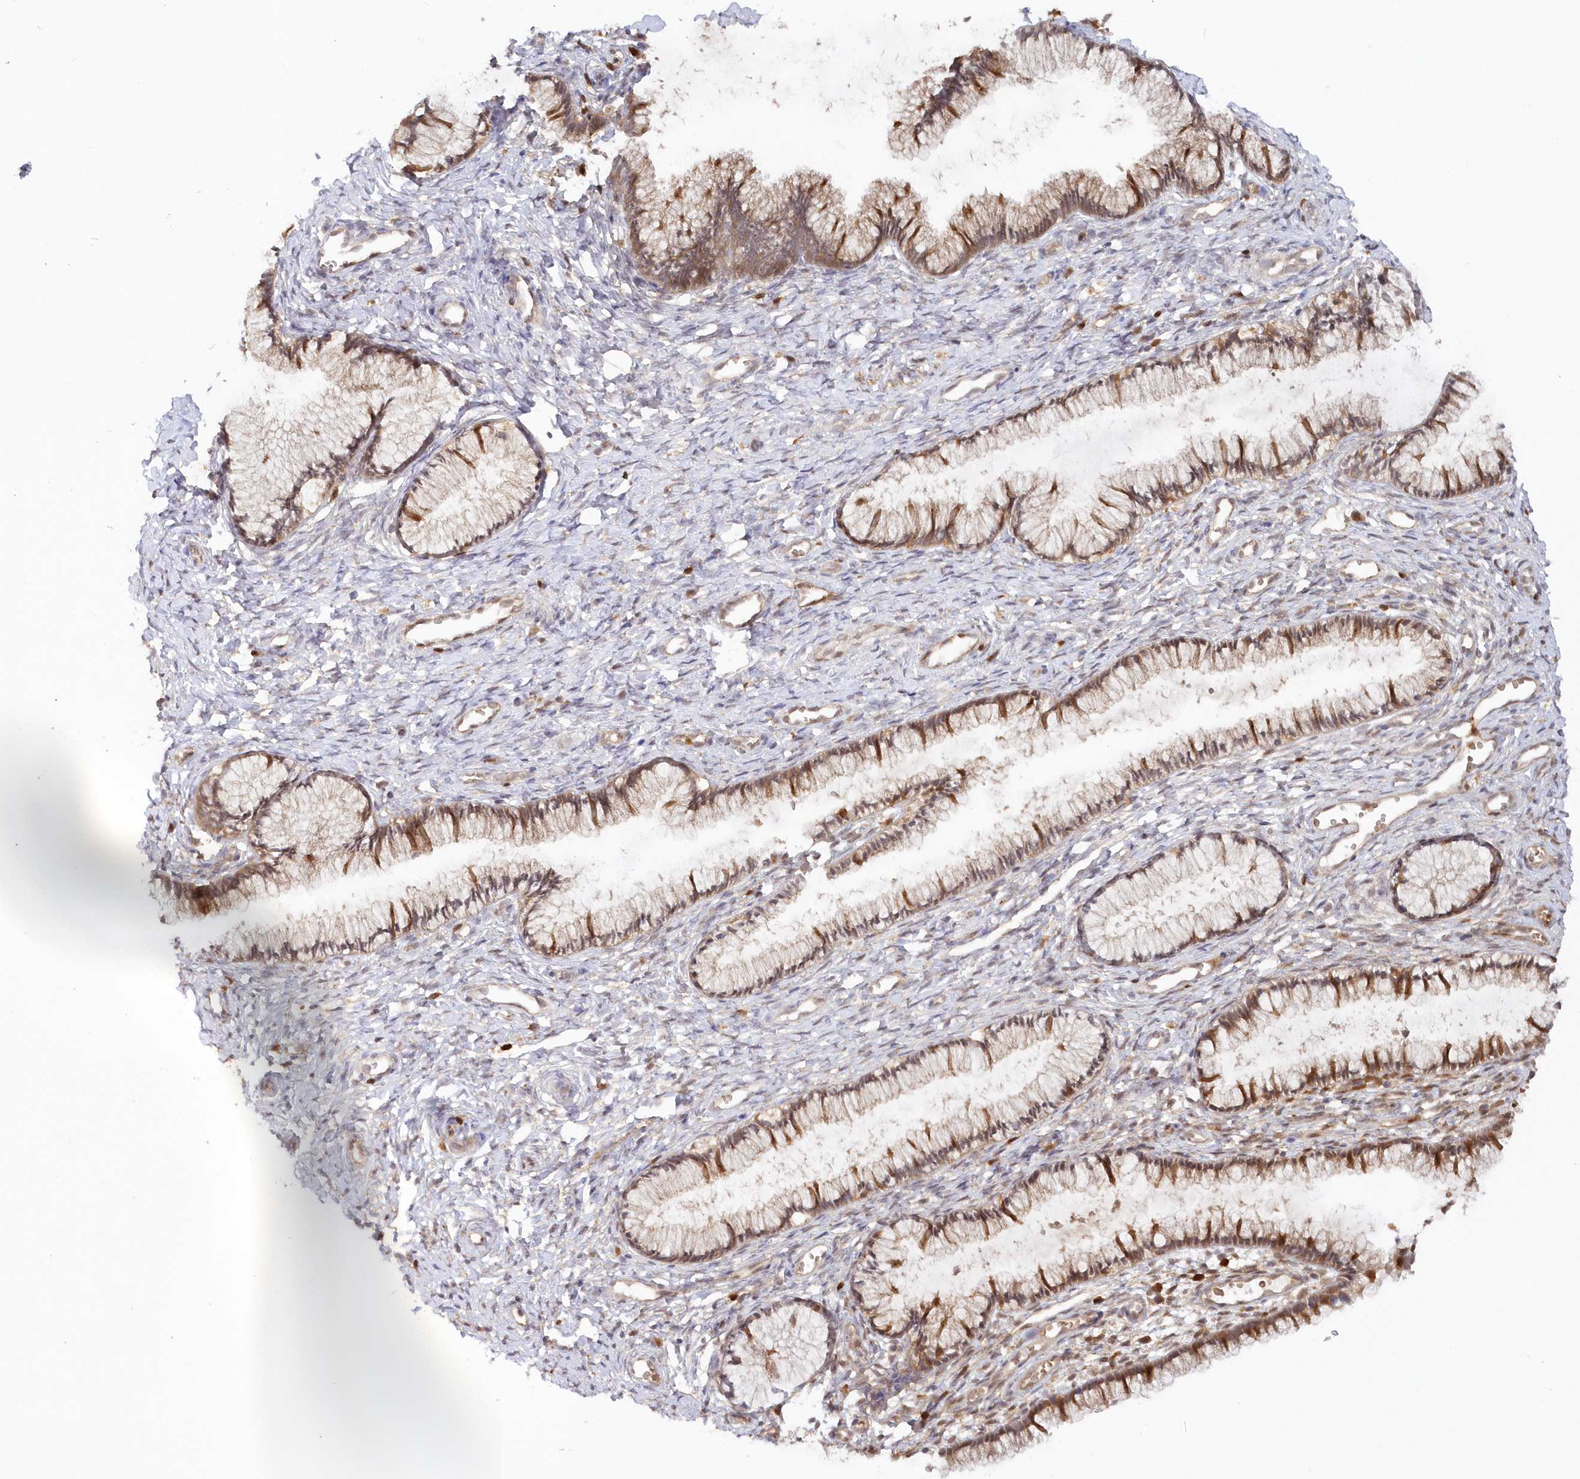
{"staining": {"intensity": "moderate", "quantity": ">75%", "location": "cytoplasmic/membranous,nuclear"}, "tissue": "cervix", "cell_type": "Glandular cells", "image_type": "normal", "snomed": [{"axis": "morphology", "description": "Normal tissue, NOS"}, {"axis": "topography", "description": "Cervix"}], "caption": "Immunohistochemistry (DAB (3,3'-diaminobenzidine)) staining of normal human cervix reveals moderate cytoplasmic/membranous,nuclear protein positivity in about >75% of glandular cells. The staining is performed using DAB (3,3'-diaminobenzidine) brown chromogen to label protein expression. The nuclei are counter-stained blue using hematoxylin.", "gene": "GBE1", "patient": {"sex": "female", "age": 27}}